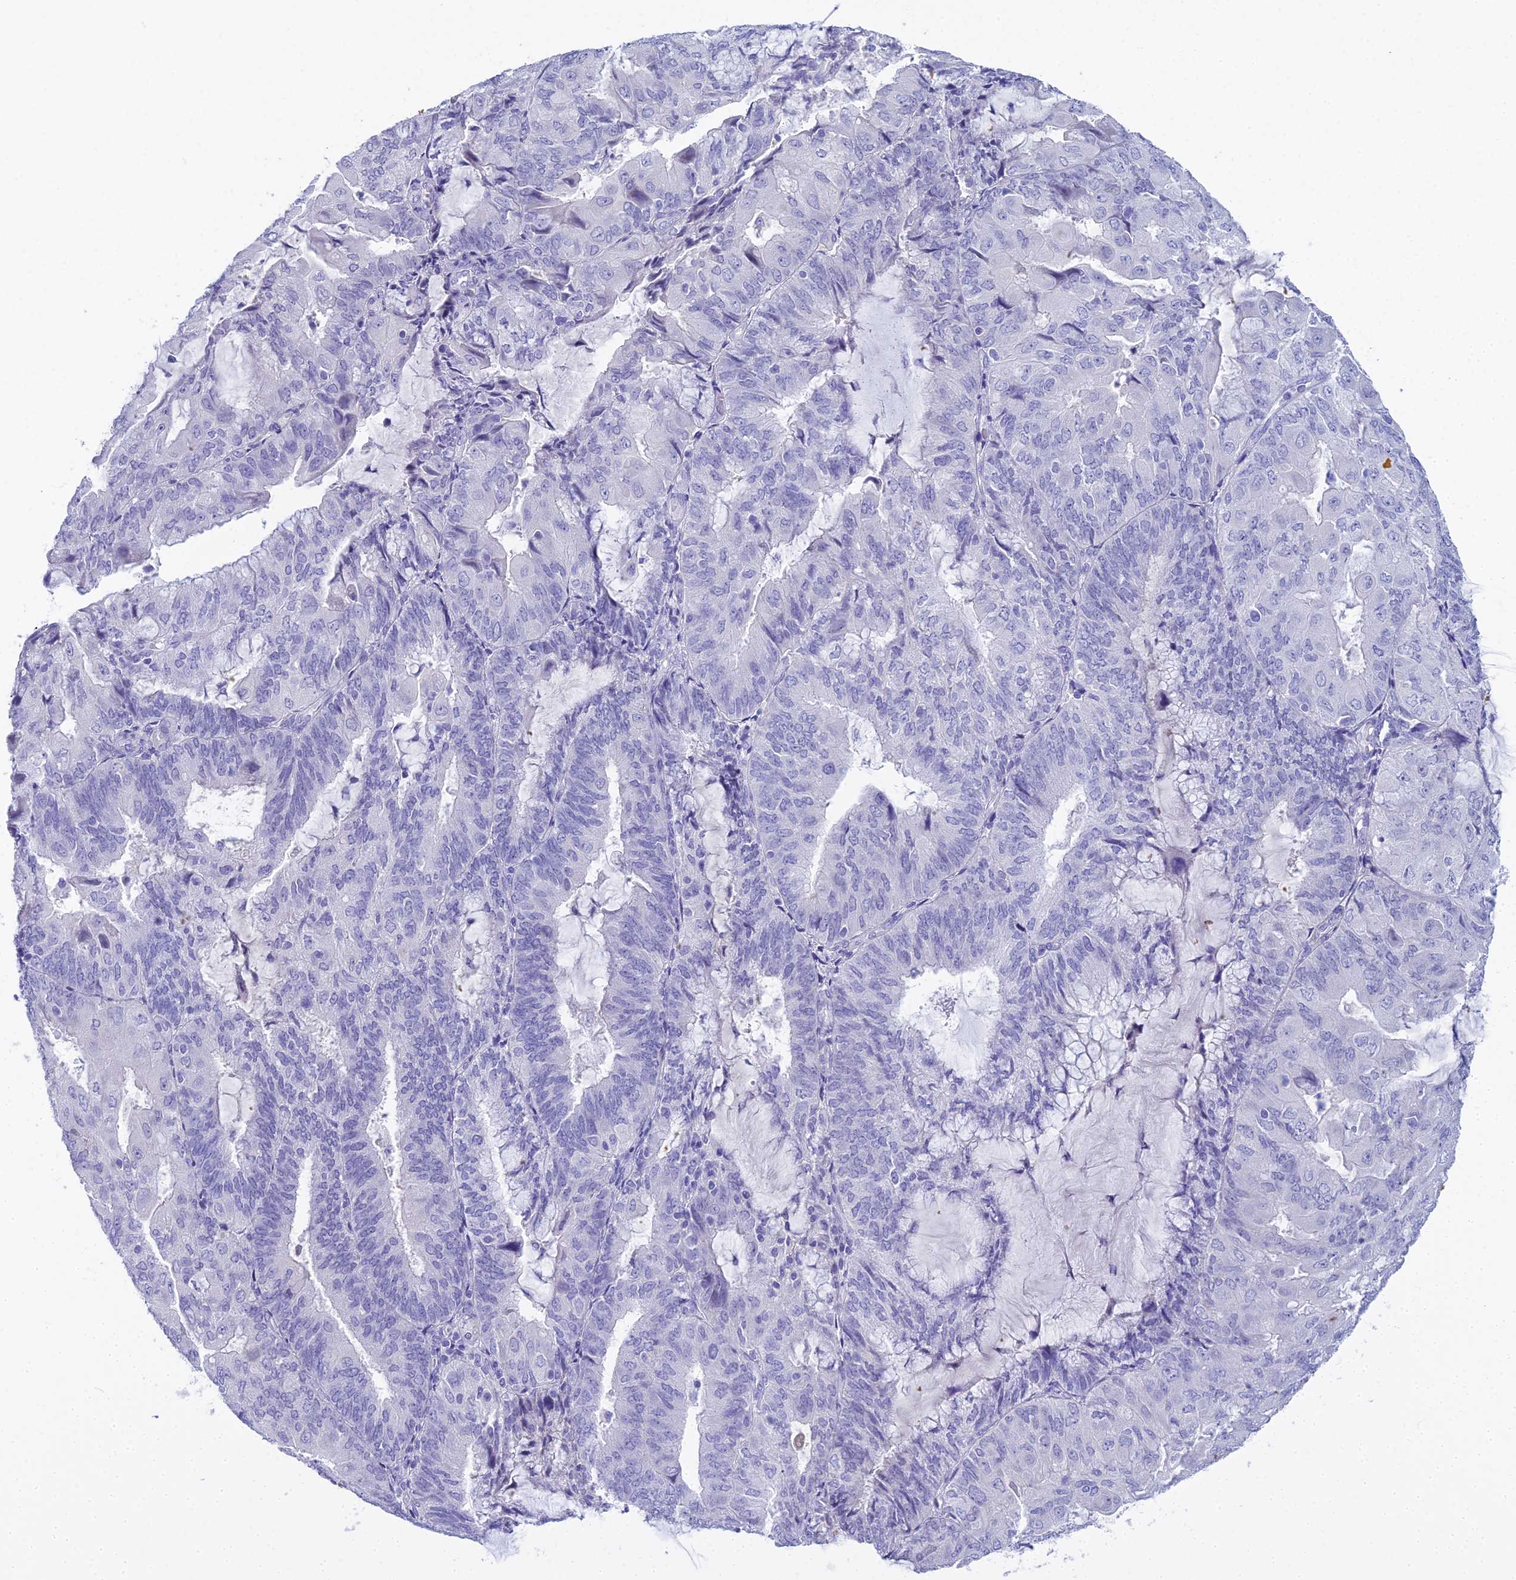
{"staining": {"intensity": "negative", "quantity": "none", "location": "none"}, "tissue": "endometrial cancer", "cell_type": "Tumor cells", "image_type": "cancer", "snomed": [{"axis": "morphology", "description": "Adenocarcinoma, NOS"}, {"axis": "topography", "description": "Endometrium"}], "caption": "The immunohistochemistry (IHC) image has no significant expression in tumor cells of adenocarcinoma (endometrial) tissue.", "gene": "UNC80", "patient": {"sex": "female", "age": 81}}